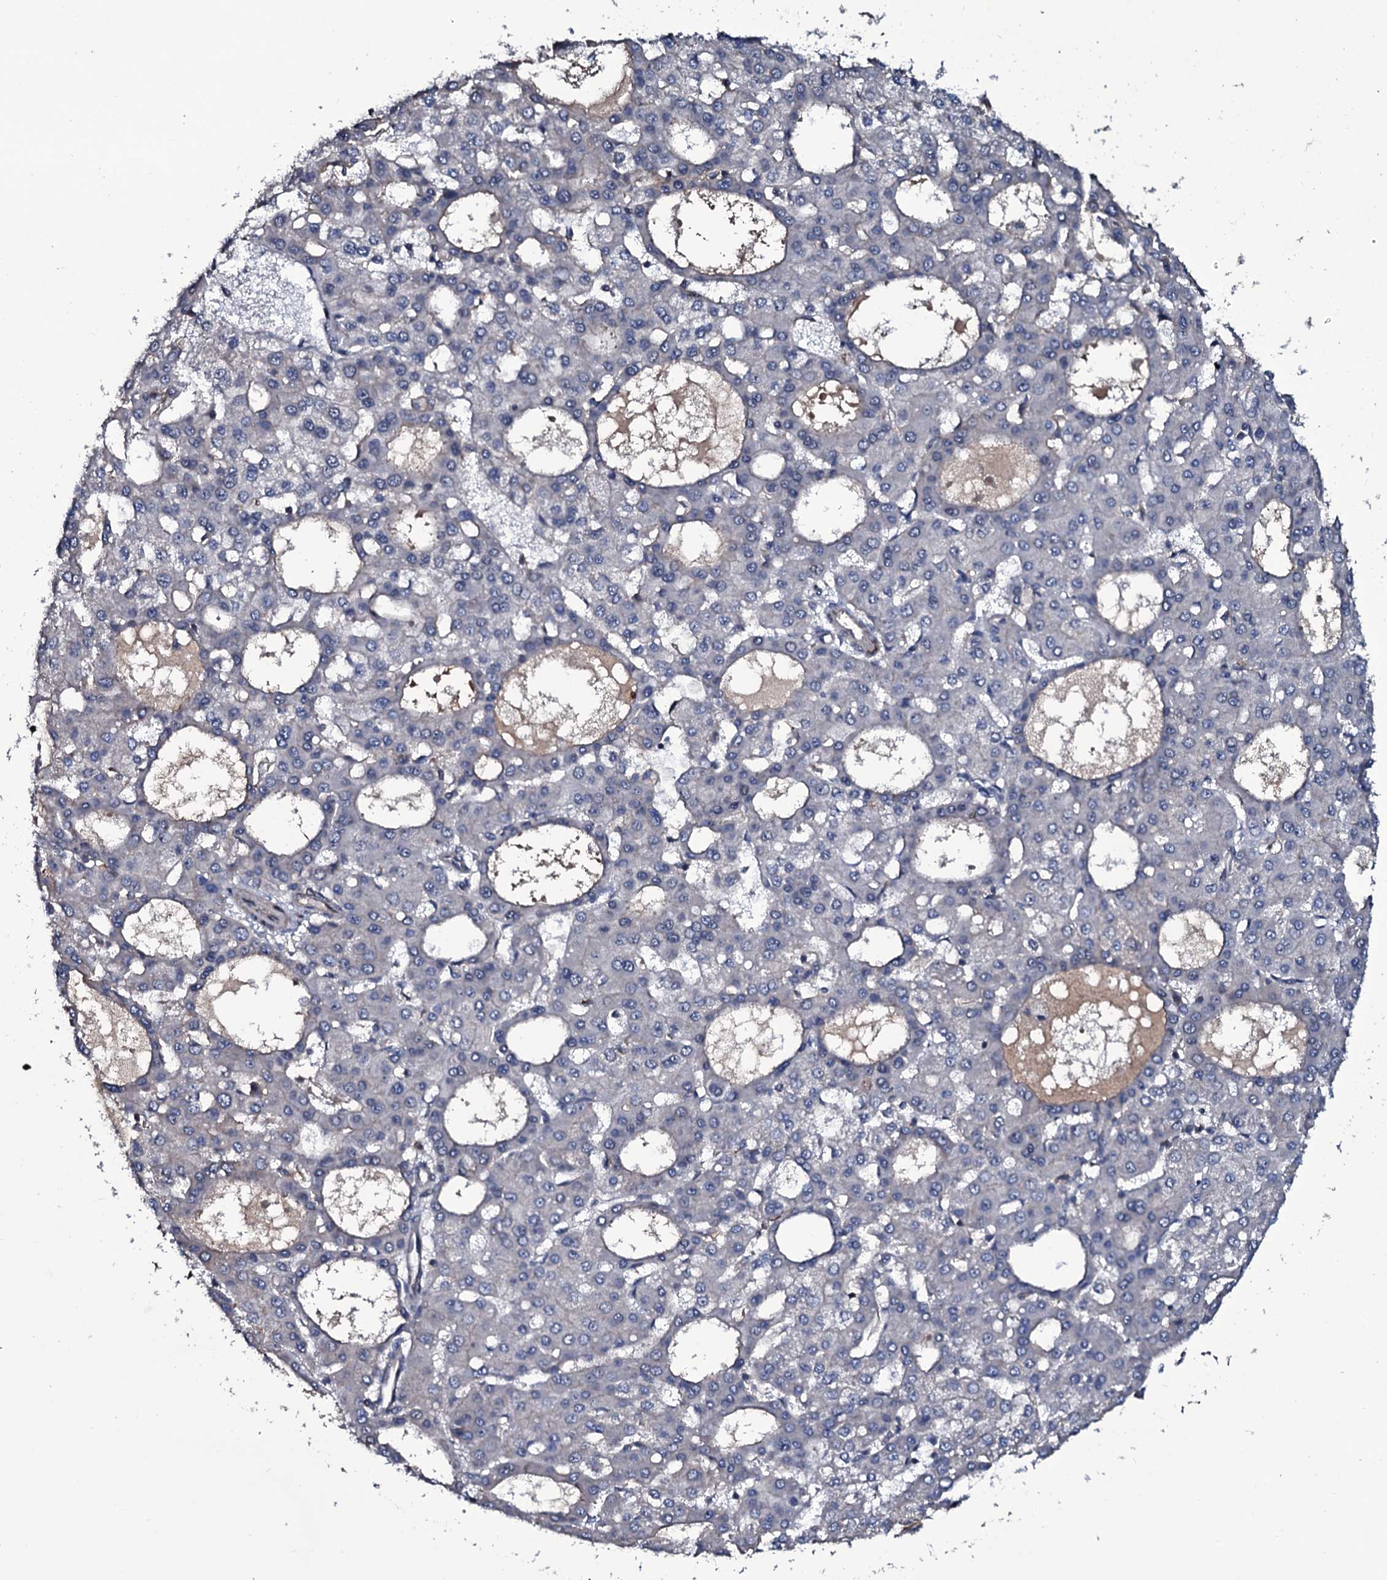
{"staining": {"intensity": "negative", "quantity": "none", "location": "none"}, "tissue": "liver cancer", "cell_type": "Tumor cells", "image_type": "cancer", "snomed": [{"axis": "morphology", "description": "Carcinoma, Hepatocellular, NOS"}, {"axis": "topography", "description": "Liver"}], "caption": "Photomicrograph shows no significant protein staining in tumor cells of liver hepatocellular carcinoma.", "gene": "LYG2", "patient": {"sex": "male", "age": 47}}